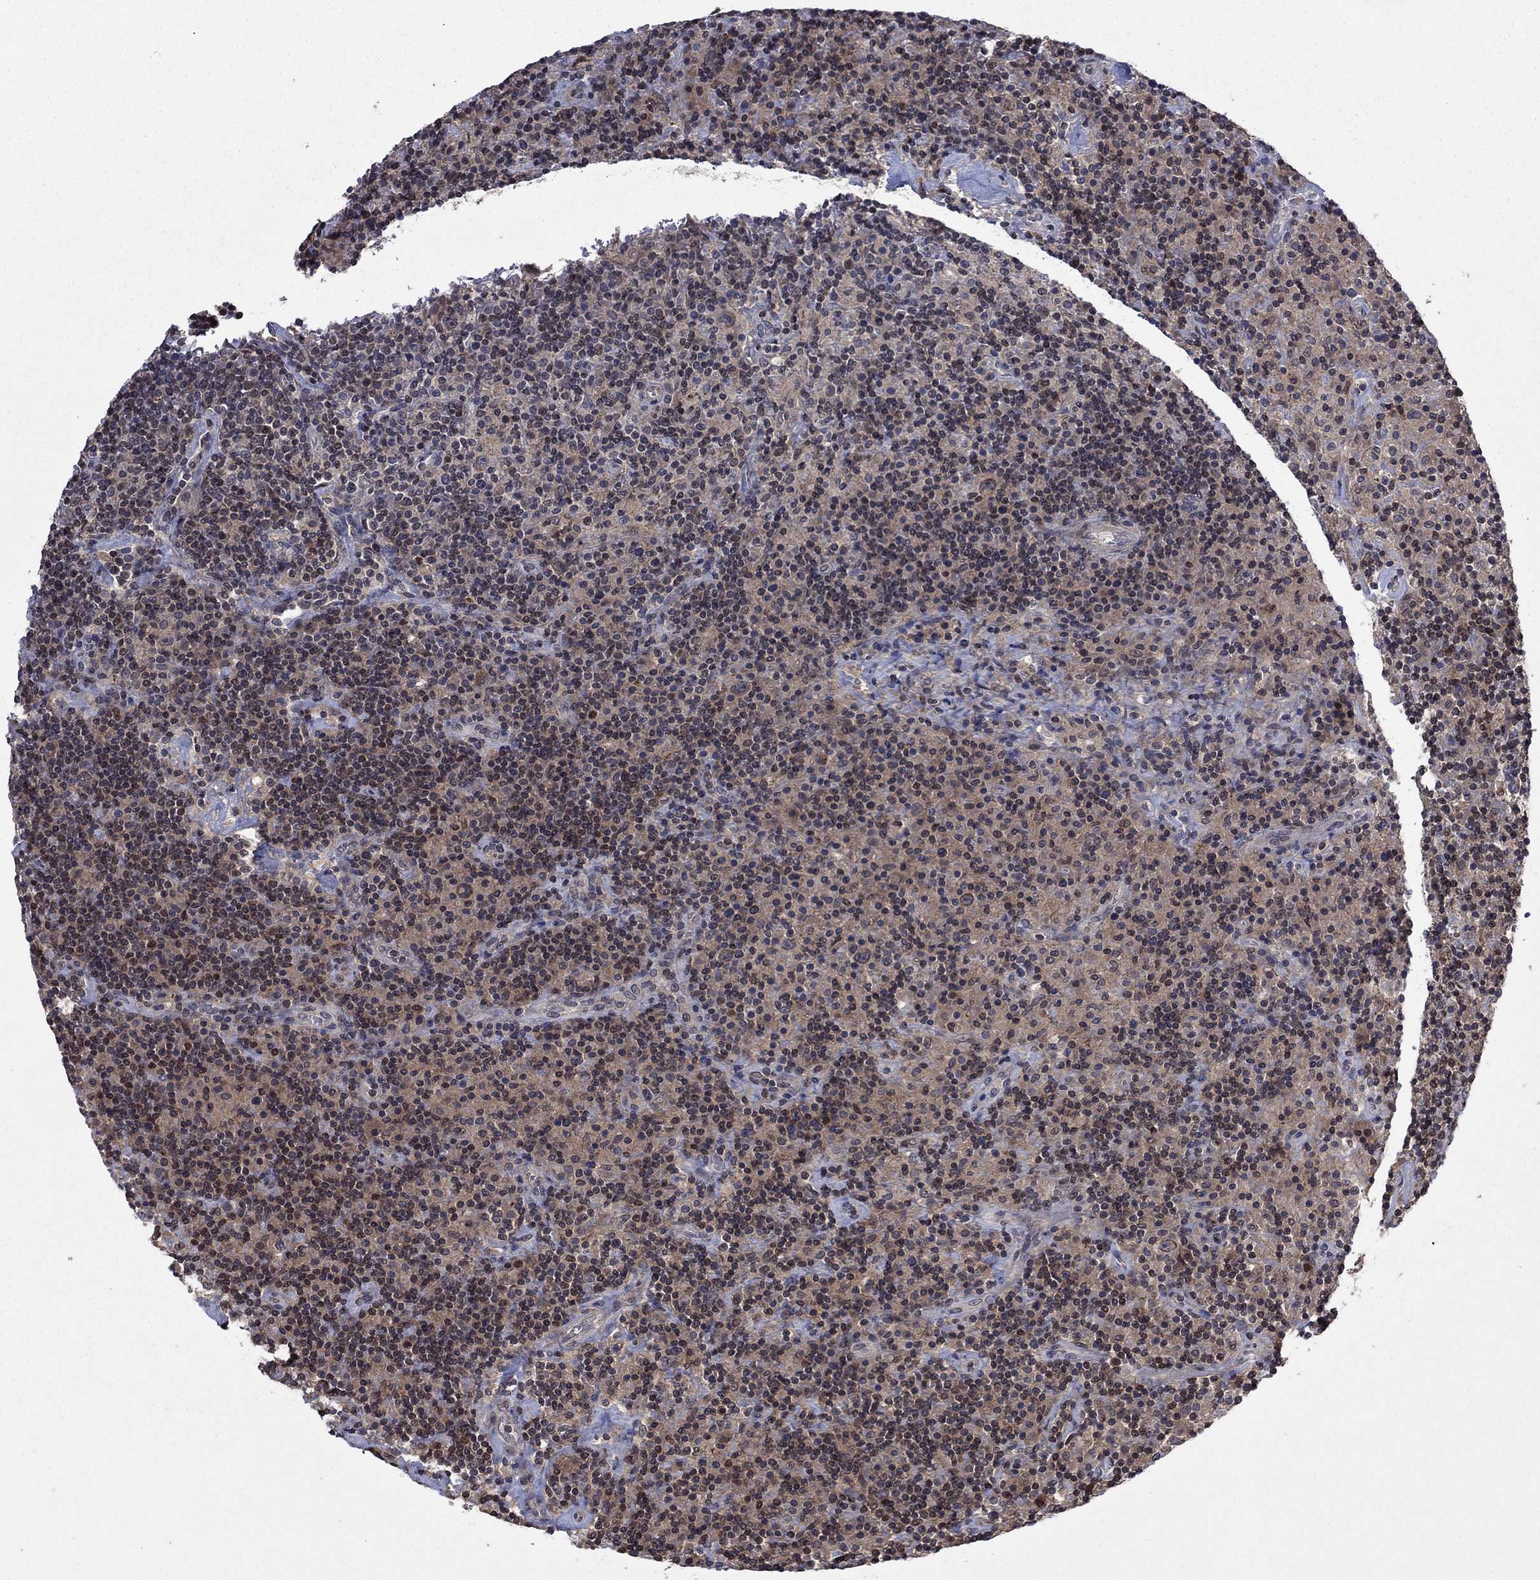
{"staining": {"intensity": "moderate", "quantity": "25%-75%", "location": "cytoplasmic/membranous,nuclear"}, "tissue": "lymphoma", "cell_type": "Tumor cells", "image_type": "cancer", "snomed": [{"axis": "morphology", "description": "Hodgkin's disease, NOS"}, {"axis": "topography", "description": "Lymph node"}], "caption": "A micrograph showing moderate cytoplasmic/membranous and nuclear positivity in about 25%-75% of tumor cells in lymphoma, as visualized by brown immunohistochemical staining.", "gene": "IAH1", "patient": {"sex": "male", "age": 70}}